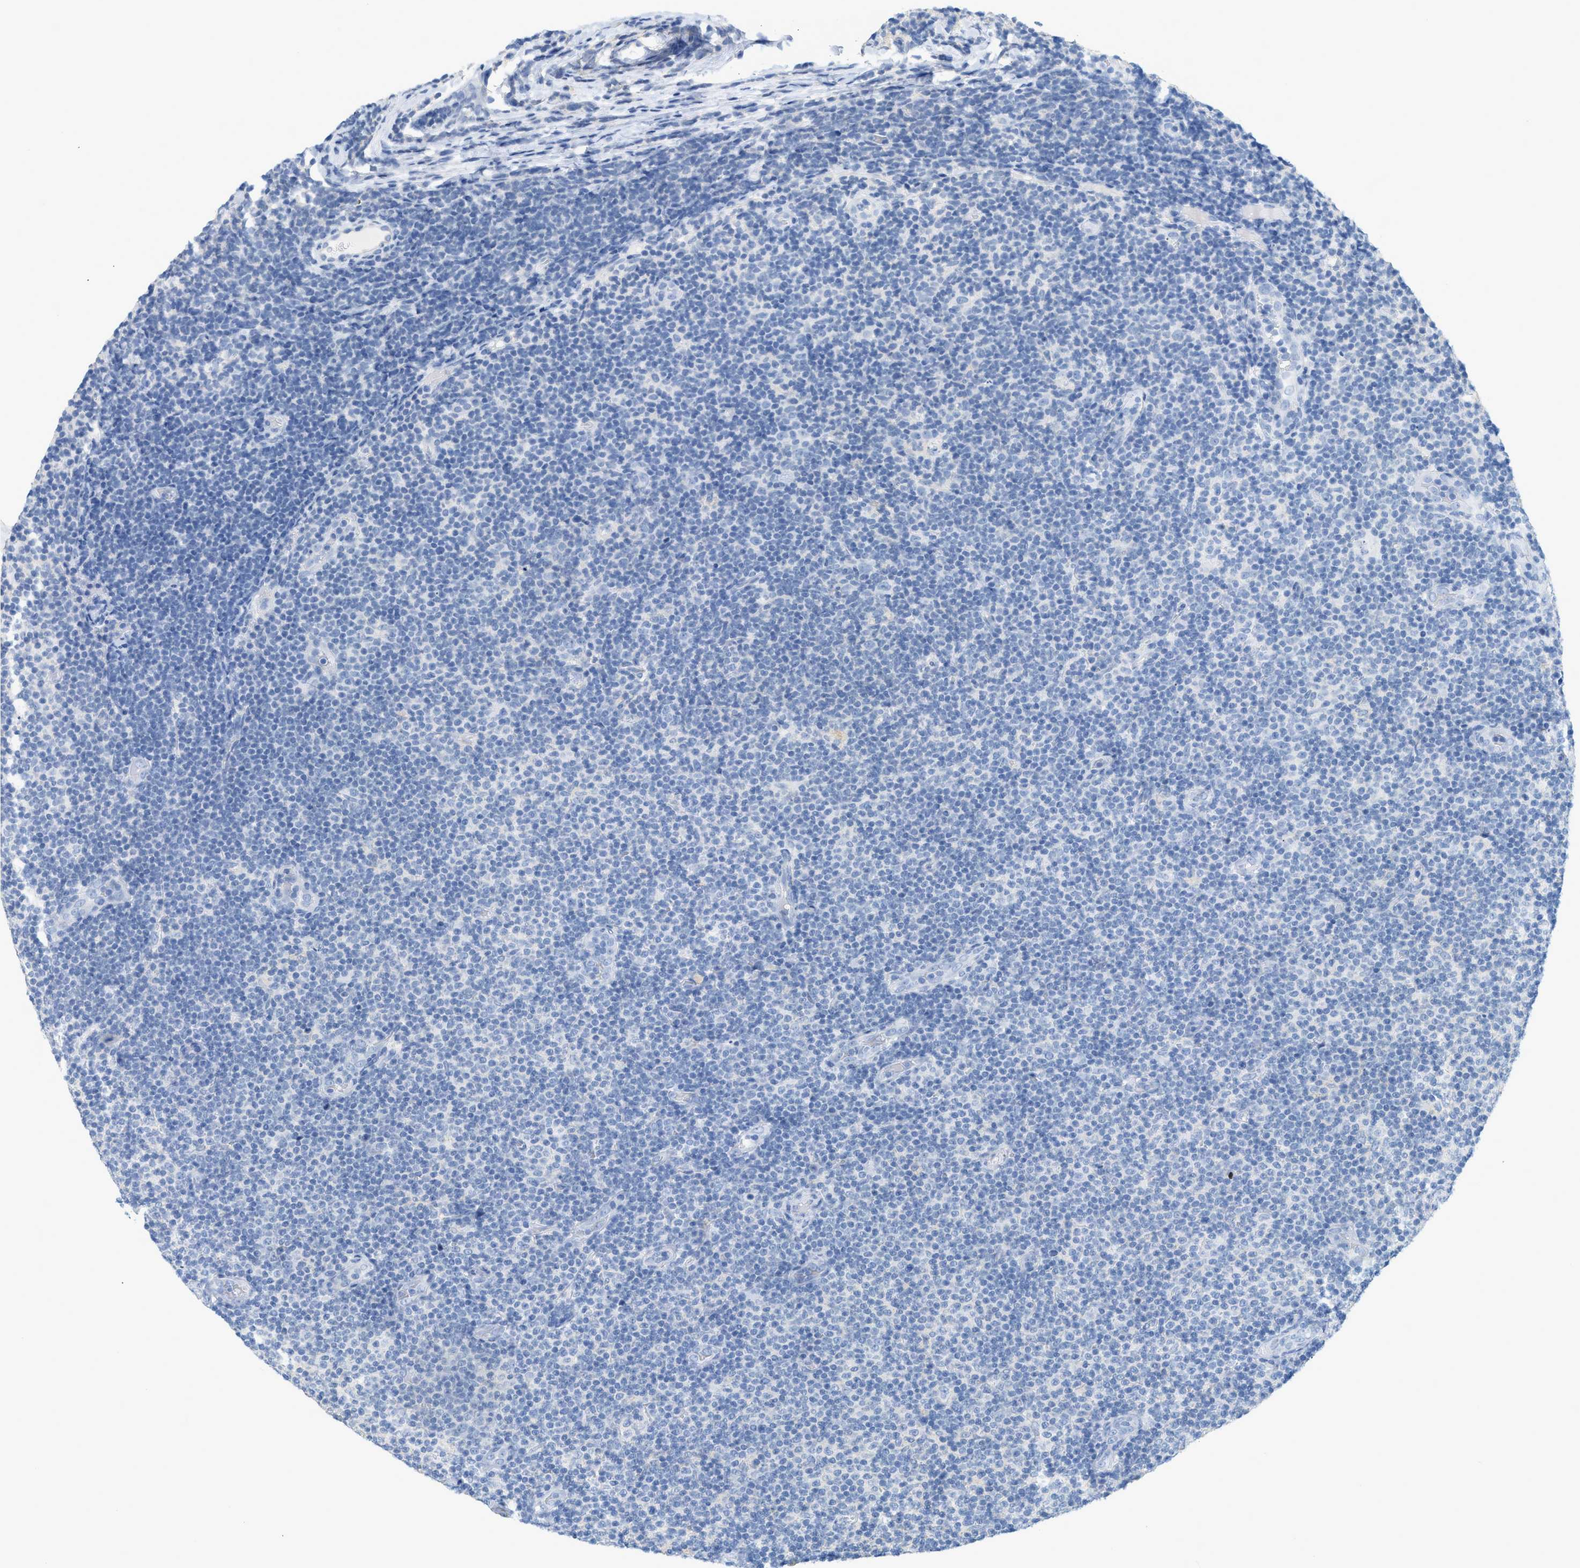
{"staining": {"intensity": "negative", "quantity": "none", "location": "none"}, "tissue": "lymphoma", "cell_type": "Tumor cells", "image_type": "cancer", "snomed": [{"axis": "morphology", "description": "Malignant lymphoma, non-Hodgkin's type, Low grade"}, {"axis": "topography", "description": "Lymph node"}], "caption": "A high-resolution micrograph shows IHC staining of lymphoma, which demonstrates no significant staining in tumor cells.", "gene": "PAPPA", "patient": {"sex": "male", "age": 83}}